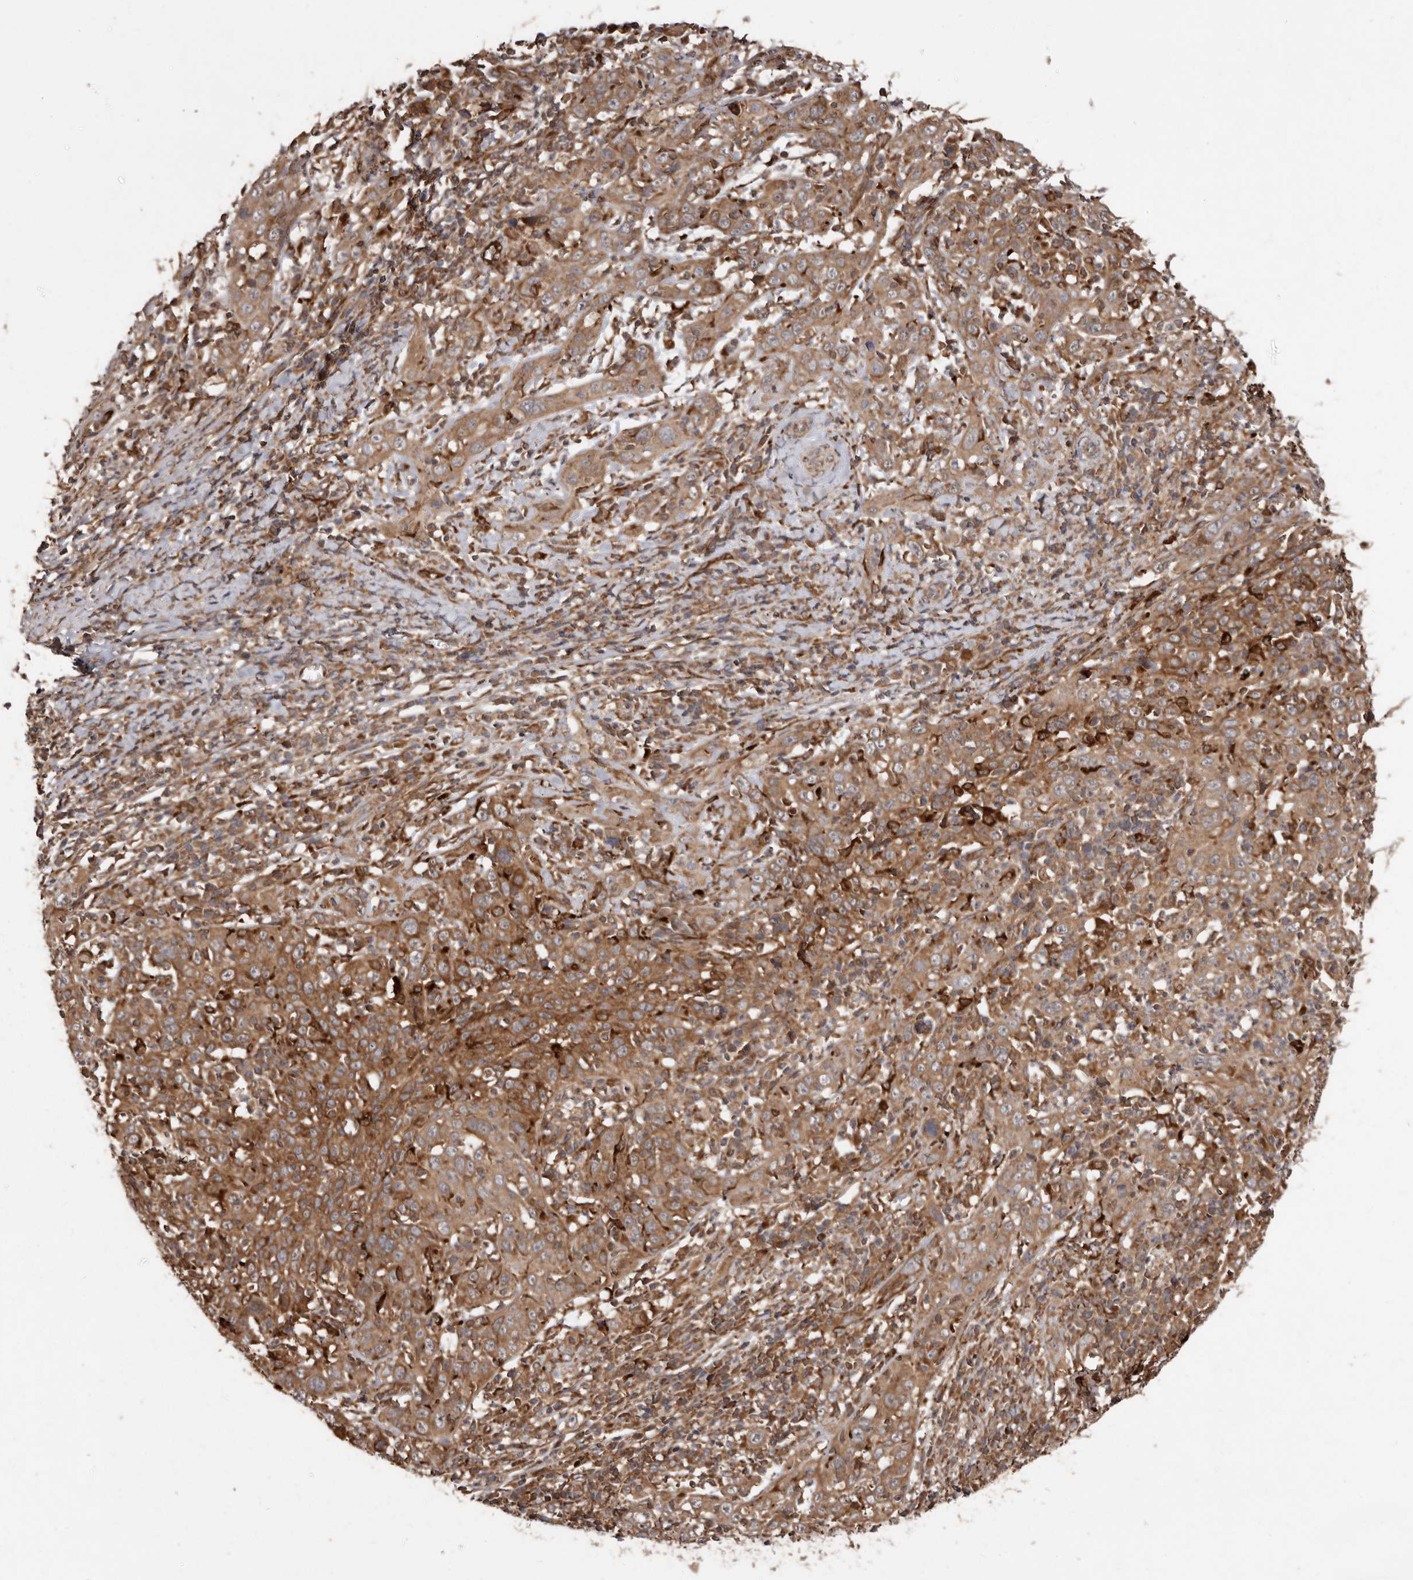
{"staining": {"intensity": "moderate", "quantity": ">75%", "location": "cytoplasmic/membranous"}, "tissue": "cervical cancer", "cell_type": "Tumor cells", "image_type": "cancer", "snomed": [{"axis": "morphology", "description": "Squamous cell carcinoma, NOS"}, {"axis": "topography", "description": "Cervix"}], "caption": "Brown immunohistochemical staining in cervical cancer (squamous cell carcinoma) demonstrates moderate cytoplasmic/membranous staining in about >75% of tumor cells.", "gene": "FLAD1", "patient": {"sex": "female", "age": 46}}